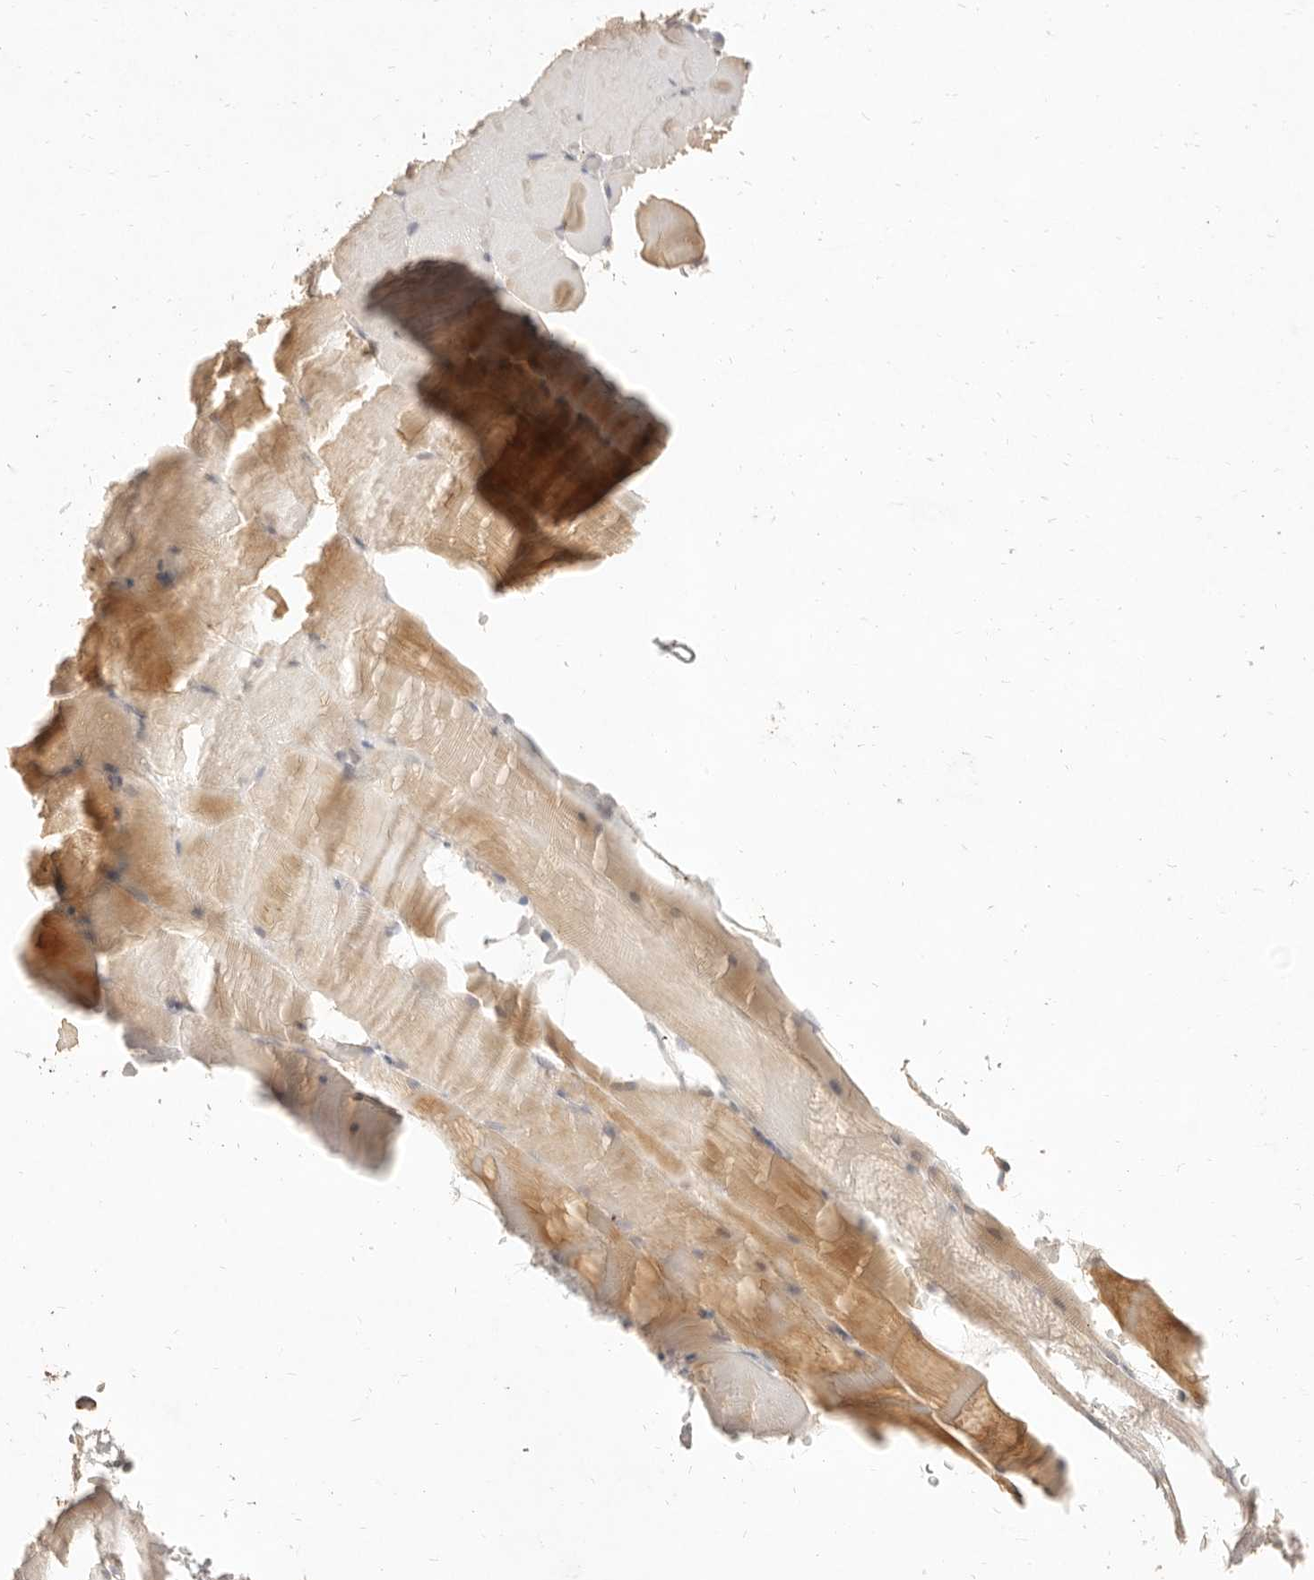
{"staining": {"intensity": "moderate", "quantity": "25%-75%", "location": "cytoplasmic/membranous"}, "tissue": "skeletal muscle", "cell_type": "Myocytes", "image_type": "normal", "snomed": [{"axis": "morphology", "description": "Normal tissue, NOS"}, {"axis": "topography", "description": "Skeletal muscle"}, {"axis": "topography", "description": "Parathyroid gland"}], "caption": "A medium amount of moderate cytoplasmic/membranous expression is identified in approximately 25%-75% of myocytes in normal skeletal muscle.", "gene": "CPLANE2", "patient": {"sex": "female", "age": 37}}